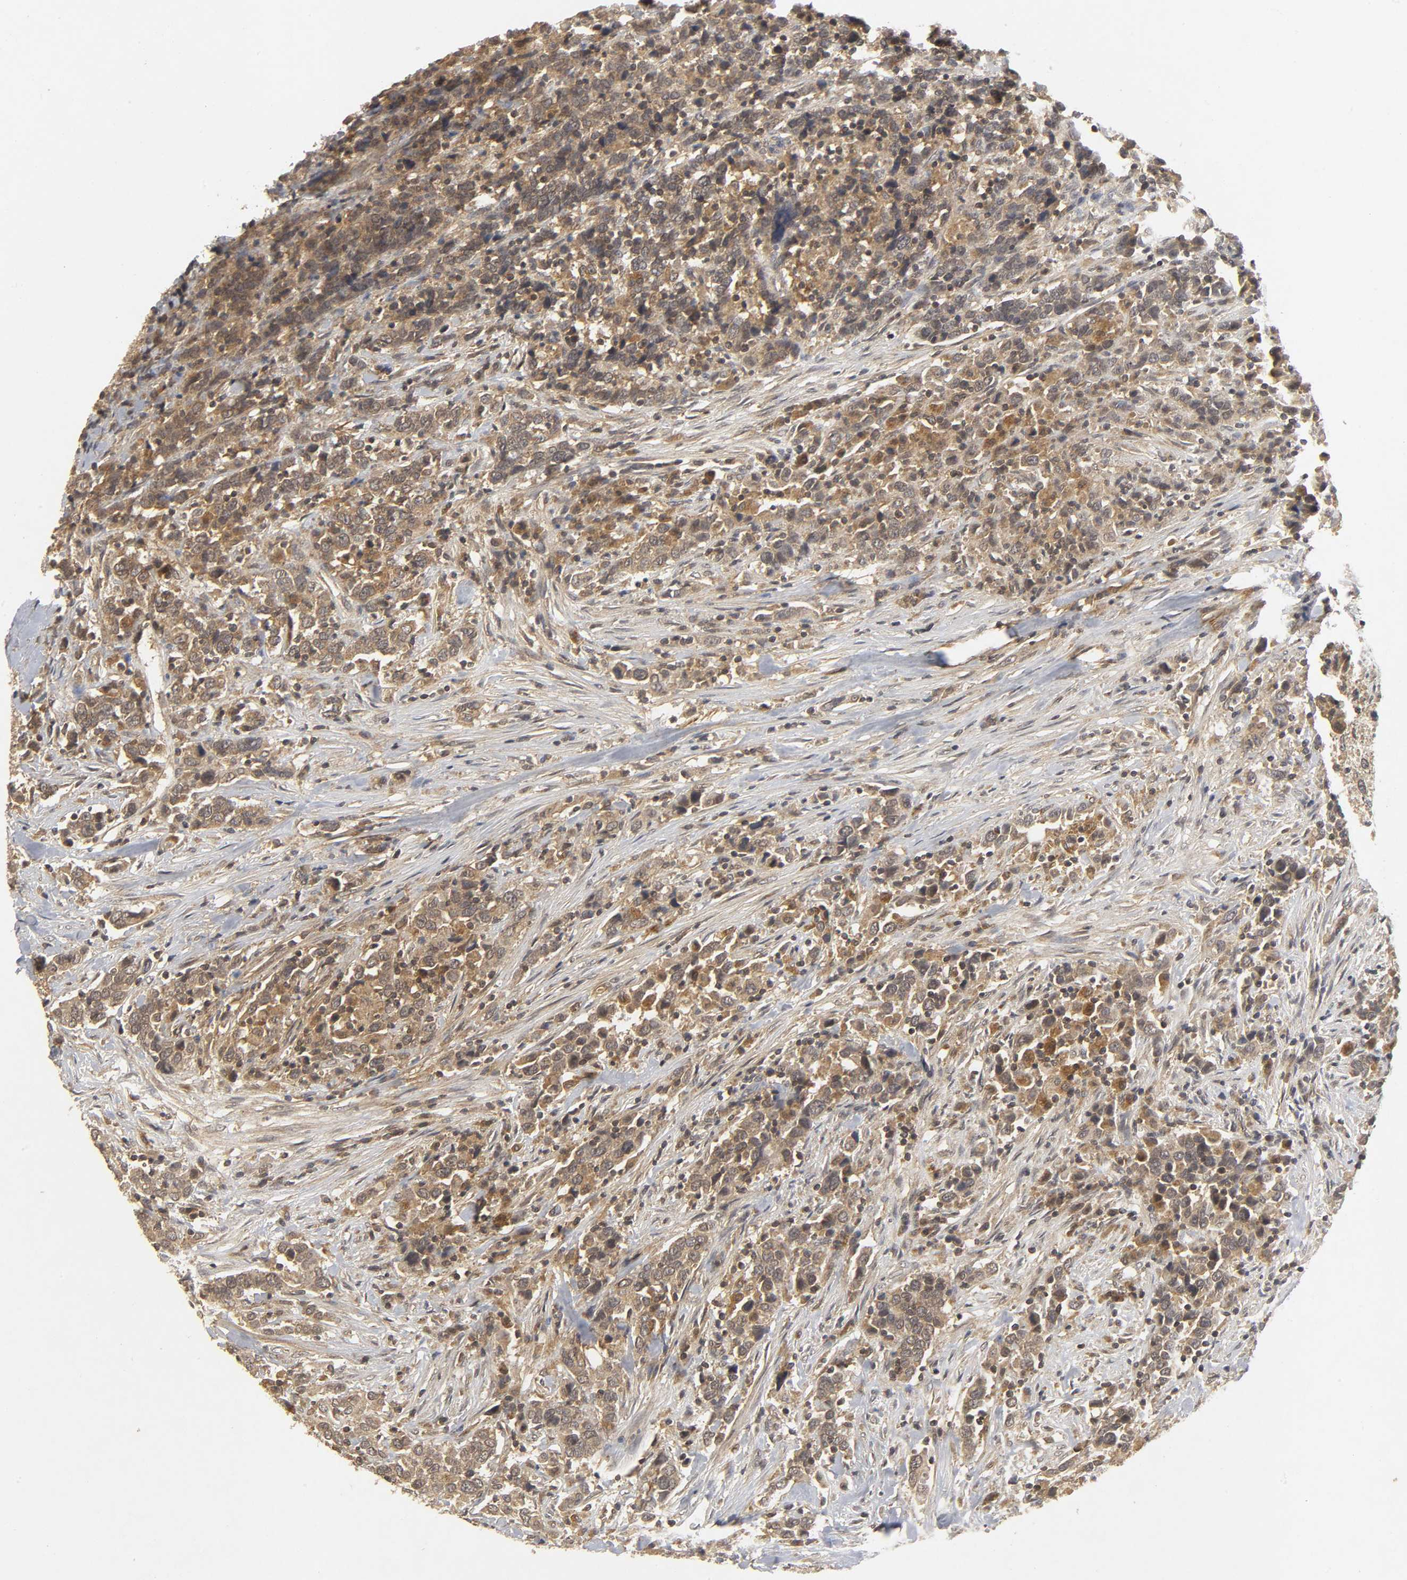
{"staining": {"intensity": "weak", "quantity": ">75%", "location": "cytoplasmic/membranous"}, "tissue": "urothelial cancer", "cell_type": "Tumor cells", "image_type": "cancer", "snomed": [{"axis": "morphology", "description": "Urothelial carcinoma, High grade"}, {"axis": "topography", "description": "Urinary bladder"}], "caption": "Weak cytoplasmic/membranous protein expression is appreciated in approximately >75% of tumor cells in urothelial cancer.", "gene": "TRAF6", "patient": {"sex": "male", "age": 61}}